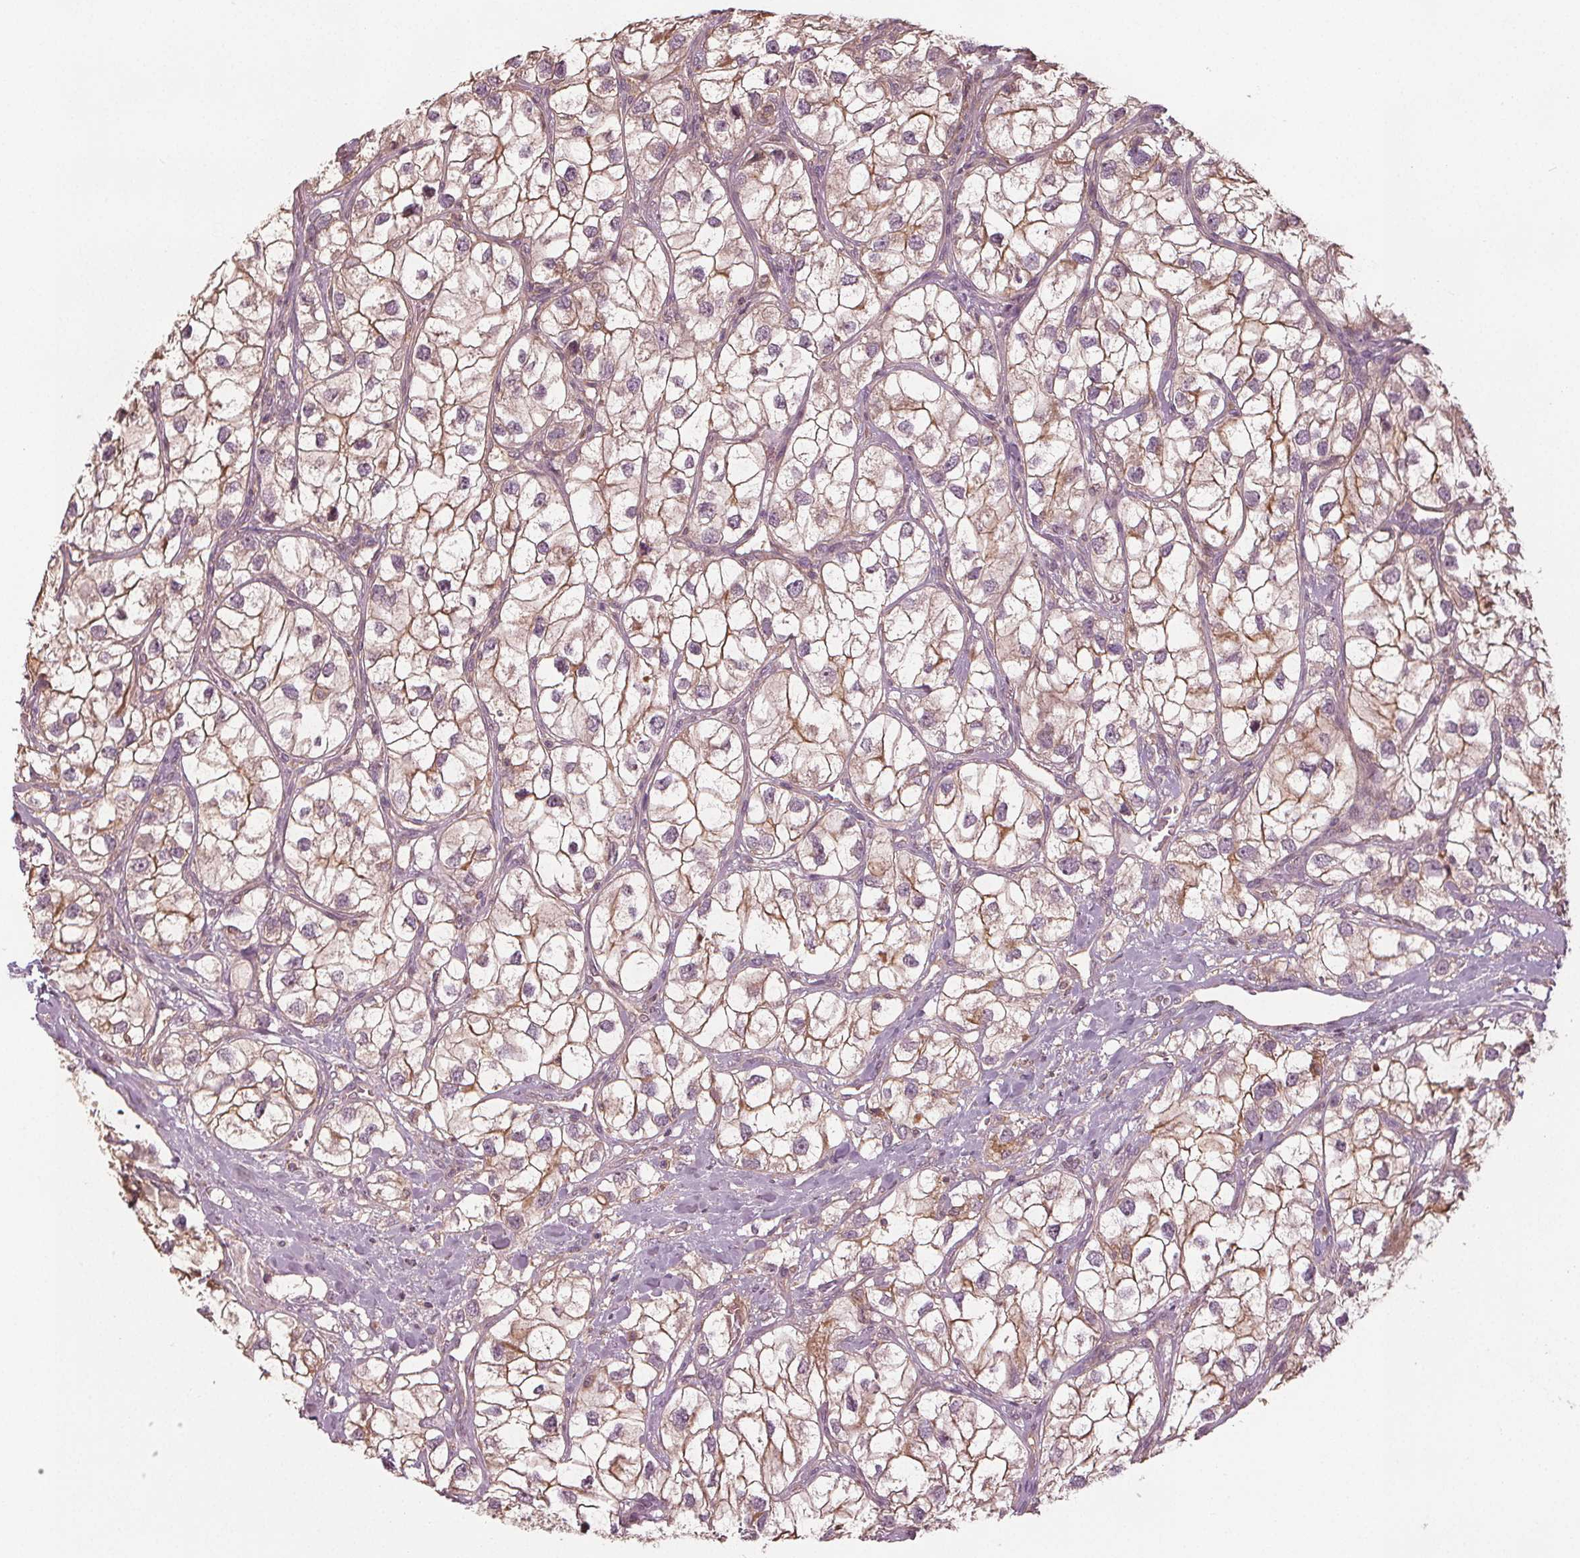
{"staining": {"intensity": "moderate", "quantity": ">75%", "location": "cytoplasmic/membranous"}, "tissue": "renal cancer", "cell_type": "Tumor cells", "image_type": "cancer", "snomed": [{"axis": "morphology", "description": "Adenocarcinoma, NOS"}, {"axis": "topography", "description": "Kidney"}], "caption": "Moderate cytoplasmic/membranous positivity is seen in about >75% of tumor cells in renal adenocarcinoma. Nuclei are stained in blue.", "gene": "GNB2", "patient": {"sex": "male", "age": 59}}